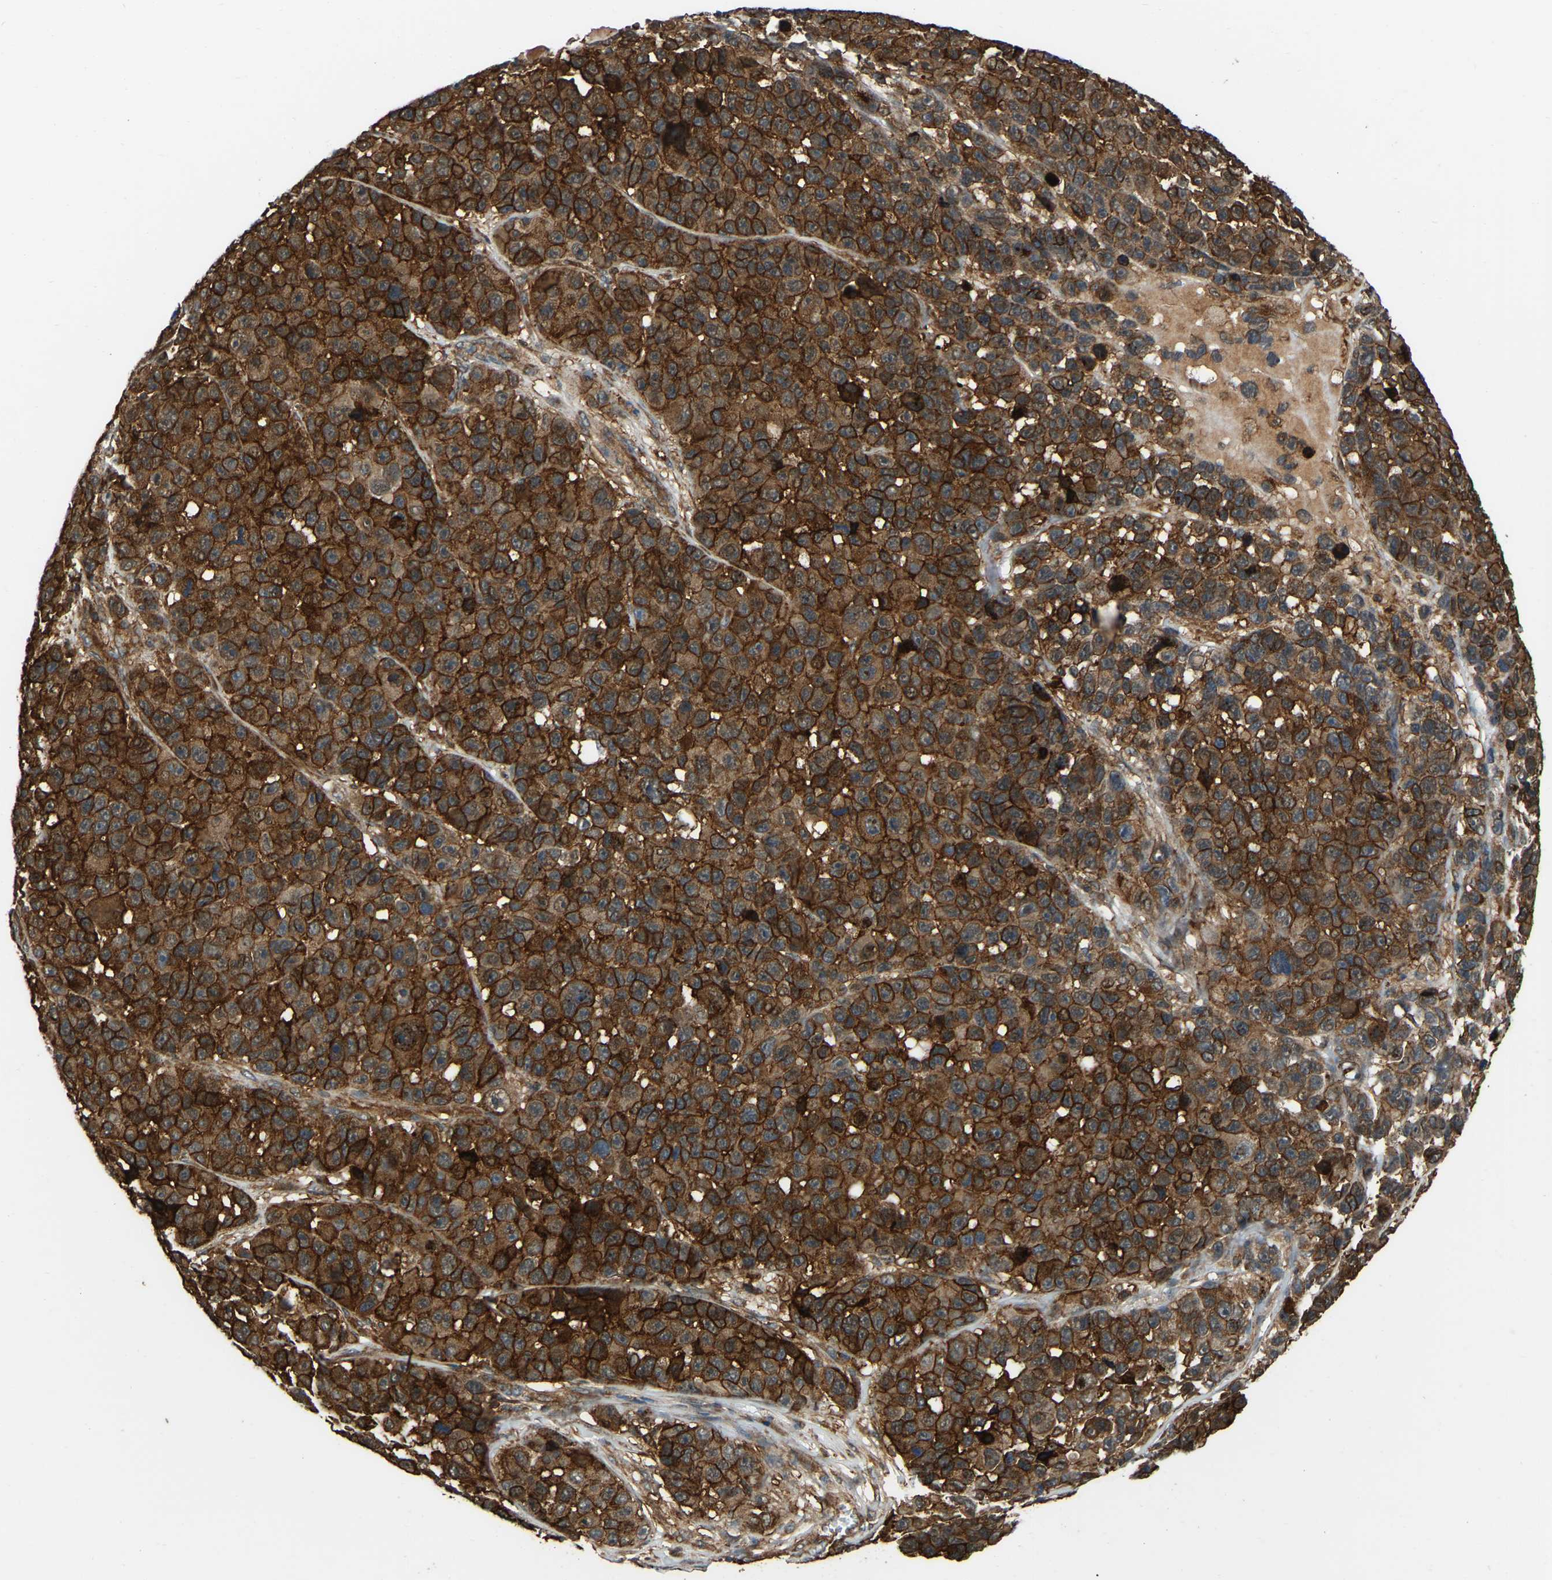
{"staining": {"intensity": "strong", "quantity": ">75%", "location": "cytoplasmic/membranous"}, "tissue": "melanoma", "cell_type": "Tumor cells", "image_type": "cancer", "snomed": [{"axis": "morphology", "description": "Malignant melanoma, NOS"}, {"axis": "topography", "description": "Skin"}], "caption": "Immunohistochemical staining of human melanoma displays high levels of strong cytoplasmic/membranous protein expression in approximately >75% of tumor cells.", "gene": "SAMD9L", "patient": {"sex": "male", "age": 53}}